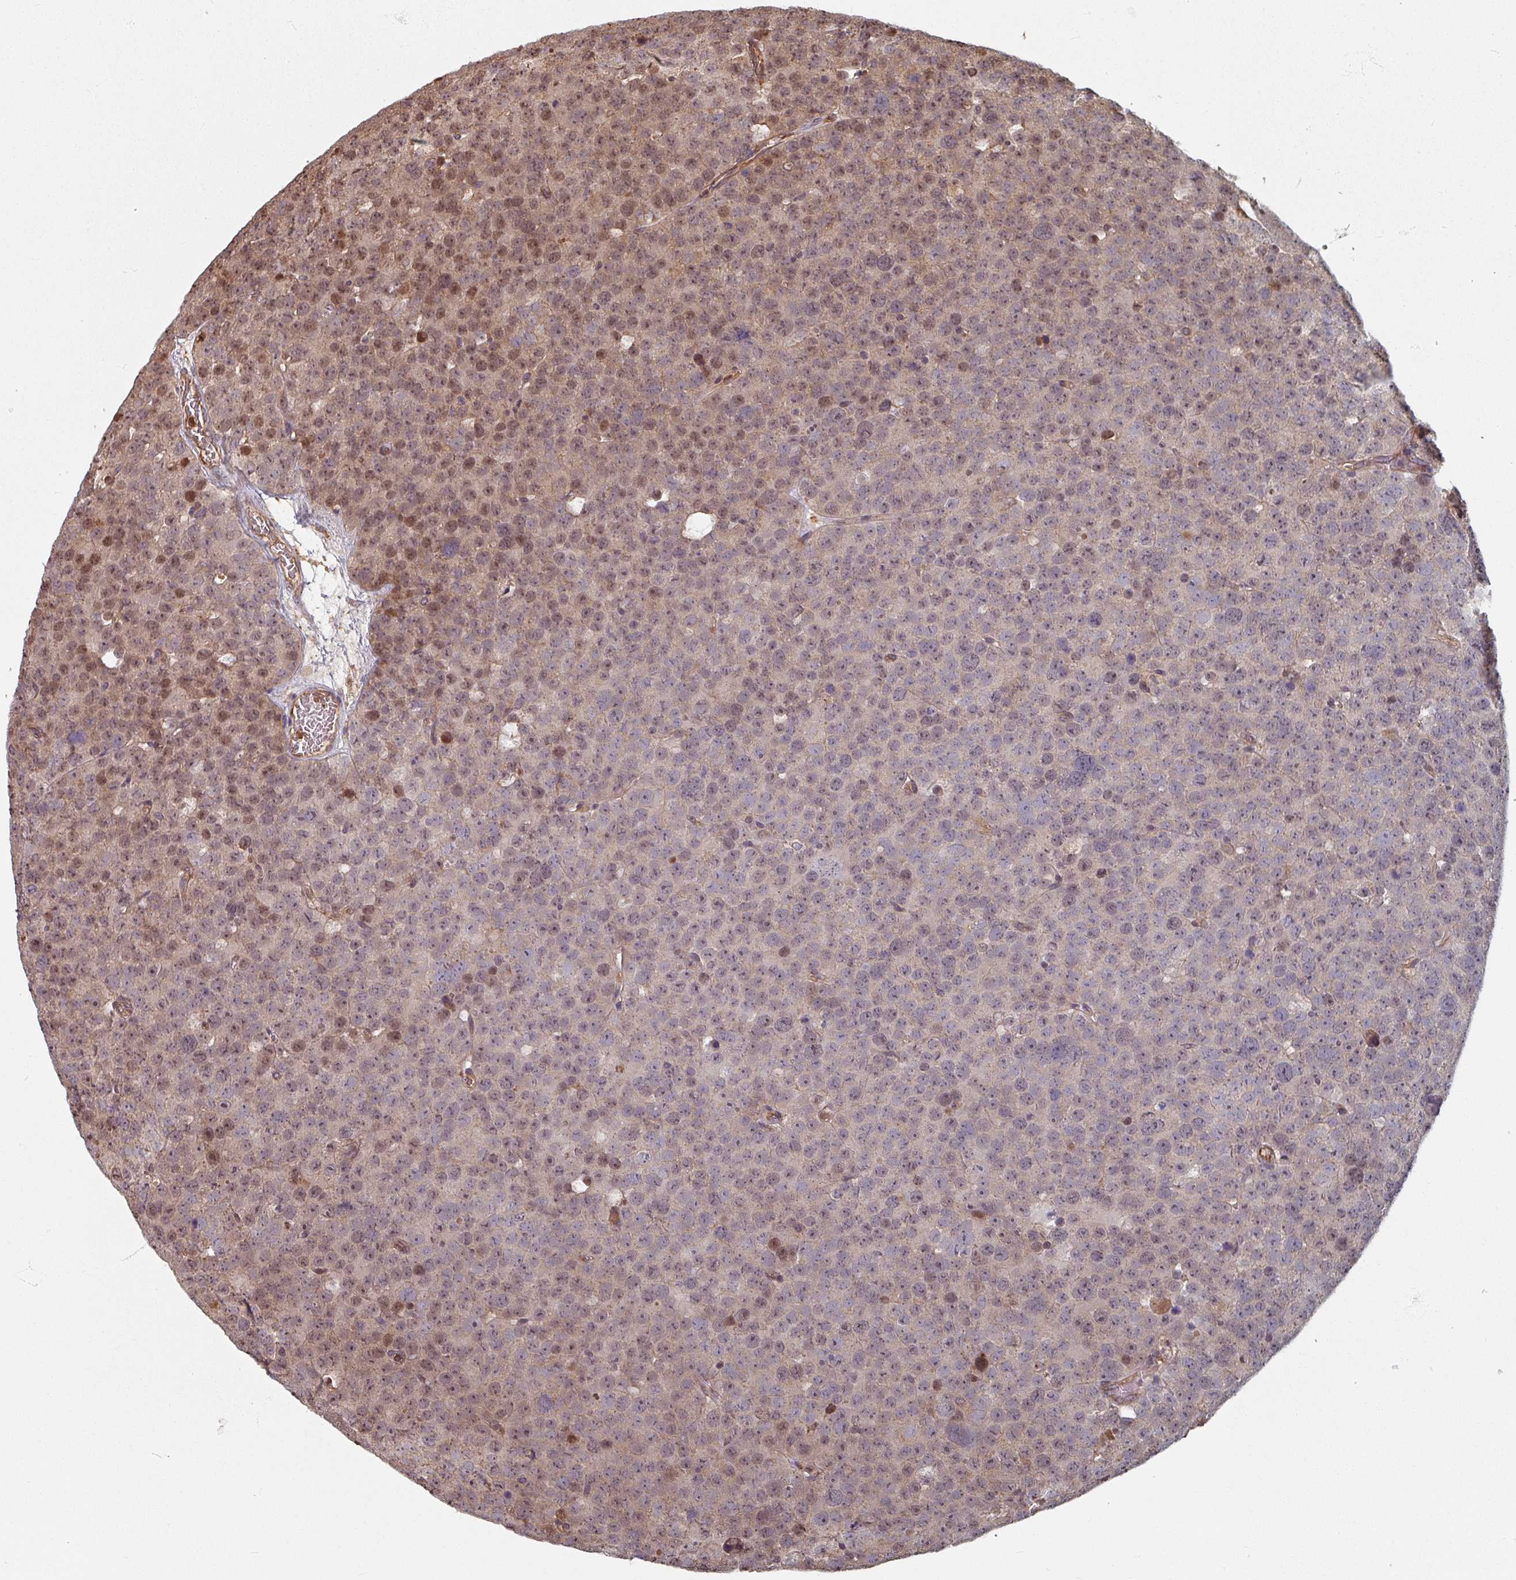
{"staining": {"intensity": "moderate", "quantity": "25%-75%", "location": "nuclear"}, "tissue": "testis cancer", "cell_type": "Tumor cells", "image_type": "cancer", "snomed": [{"axis": "morphology", "description": "Seminoma, NOS"}, {"axis": "topography", "description": "Testis"}], "caption": "Approximately 25%-75% of tumor cells in testis cancer reveal moderate nuclear protein staining as visualized by brown immunohistochemical staining.", "gene": "EID1", "patient": {"sex": "male", "age": 71}}